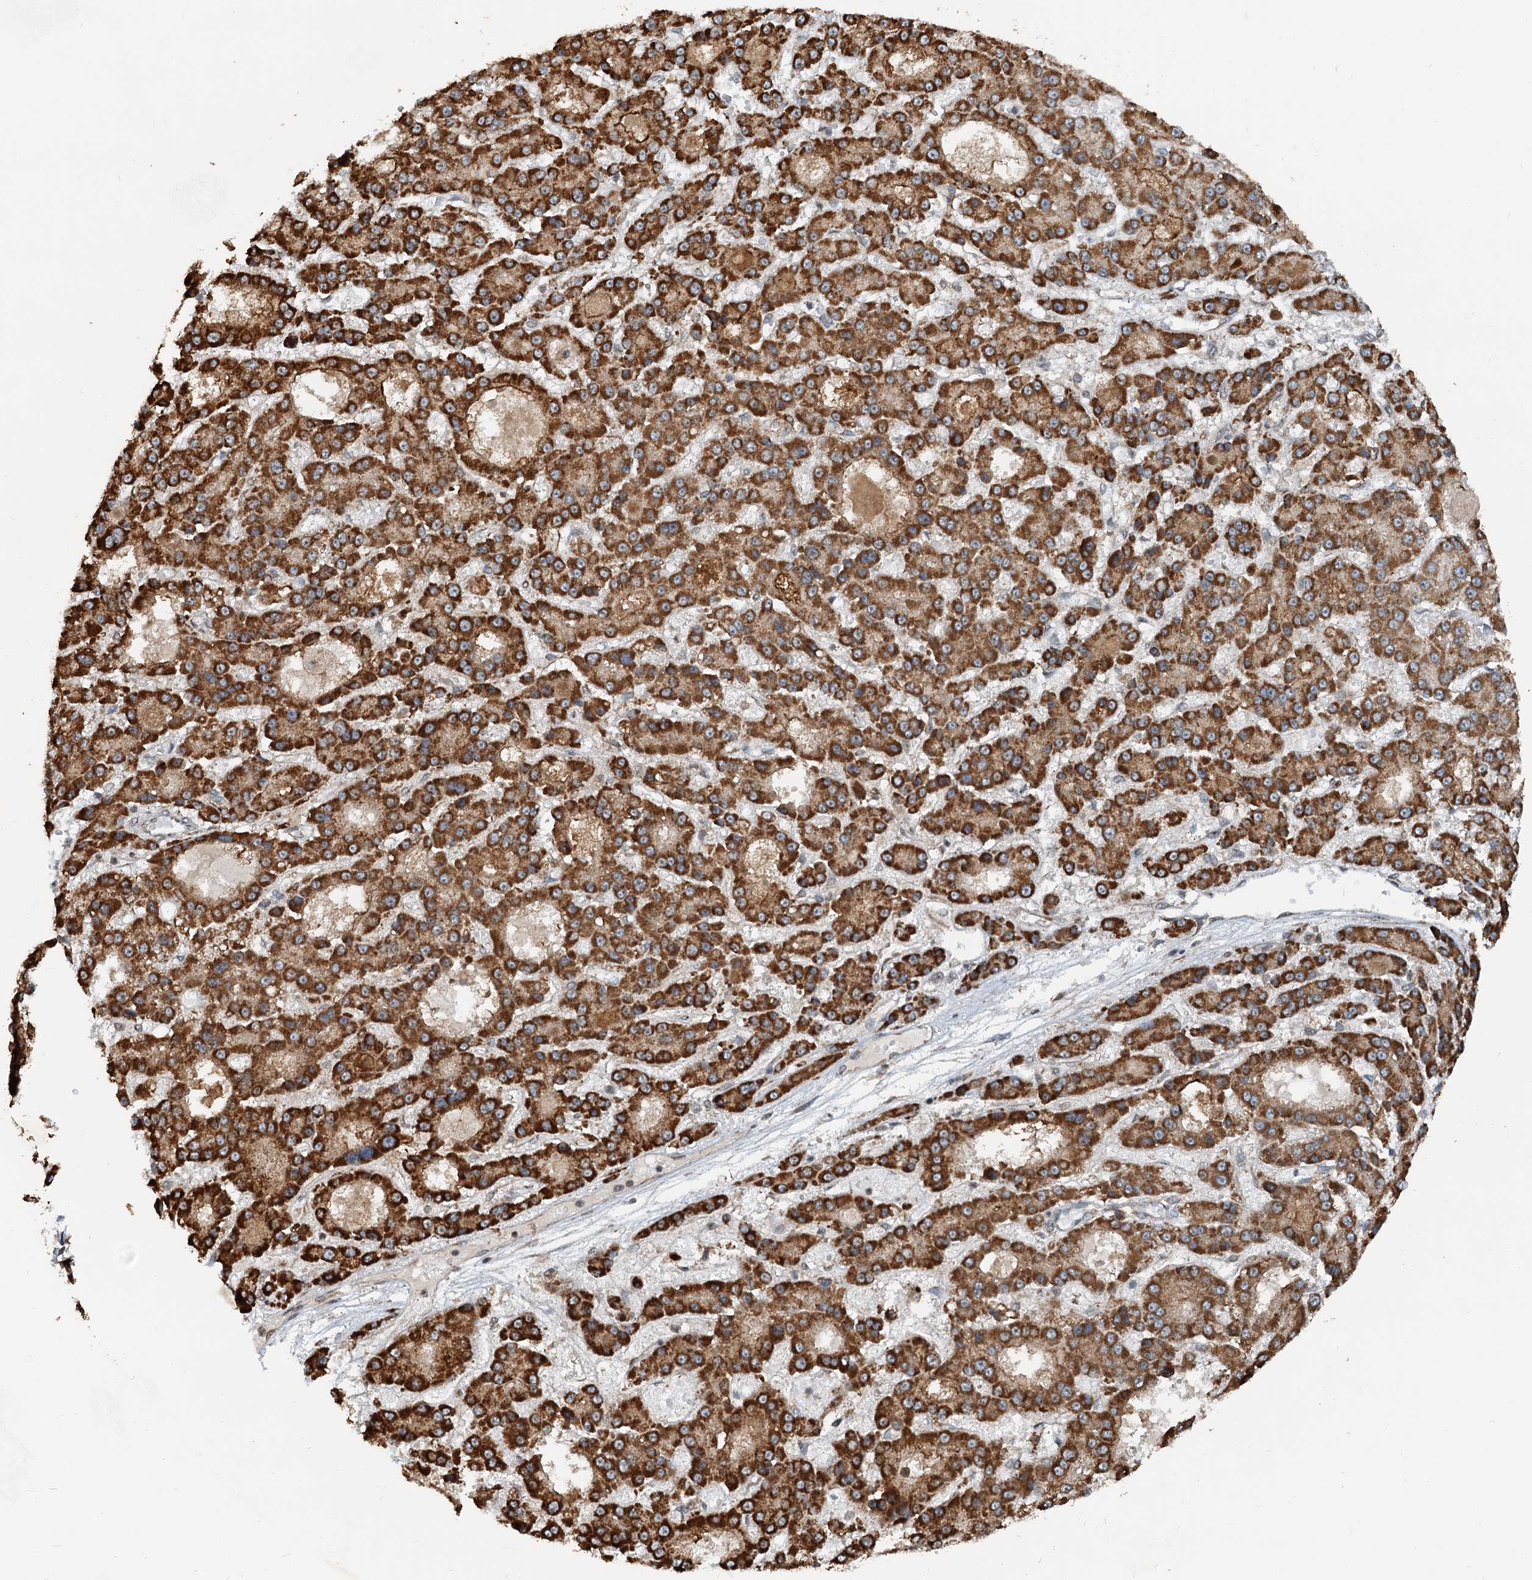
{"staining": {"intensity": "strong", "quantity": ">75%", "location": "cytoplasmic/membranous"}, "tissue": "liver cancer", "cell_type": "Tumor cells", "image_type": "cancer", "snomed": [{"axis": "morphology", "description": "Carcinoma, Hepatocellular, NOS"}, {"axis": "topography", "description": "Liver"}], "caption": "Immunohistochemical staining of human liver cancer (hepatocellular carcinoma) reveals high levels of strong cytoplasmic/membranous protein expression in about >75% of tumor cells.", "gene": "CEP68", "patient": {"sex": "male", "age": 70}}